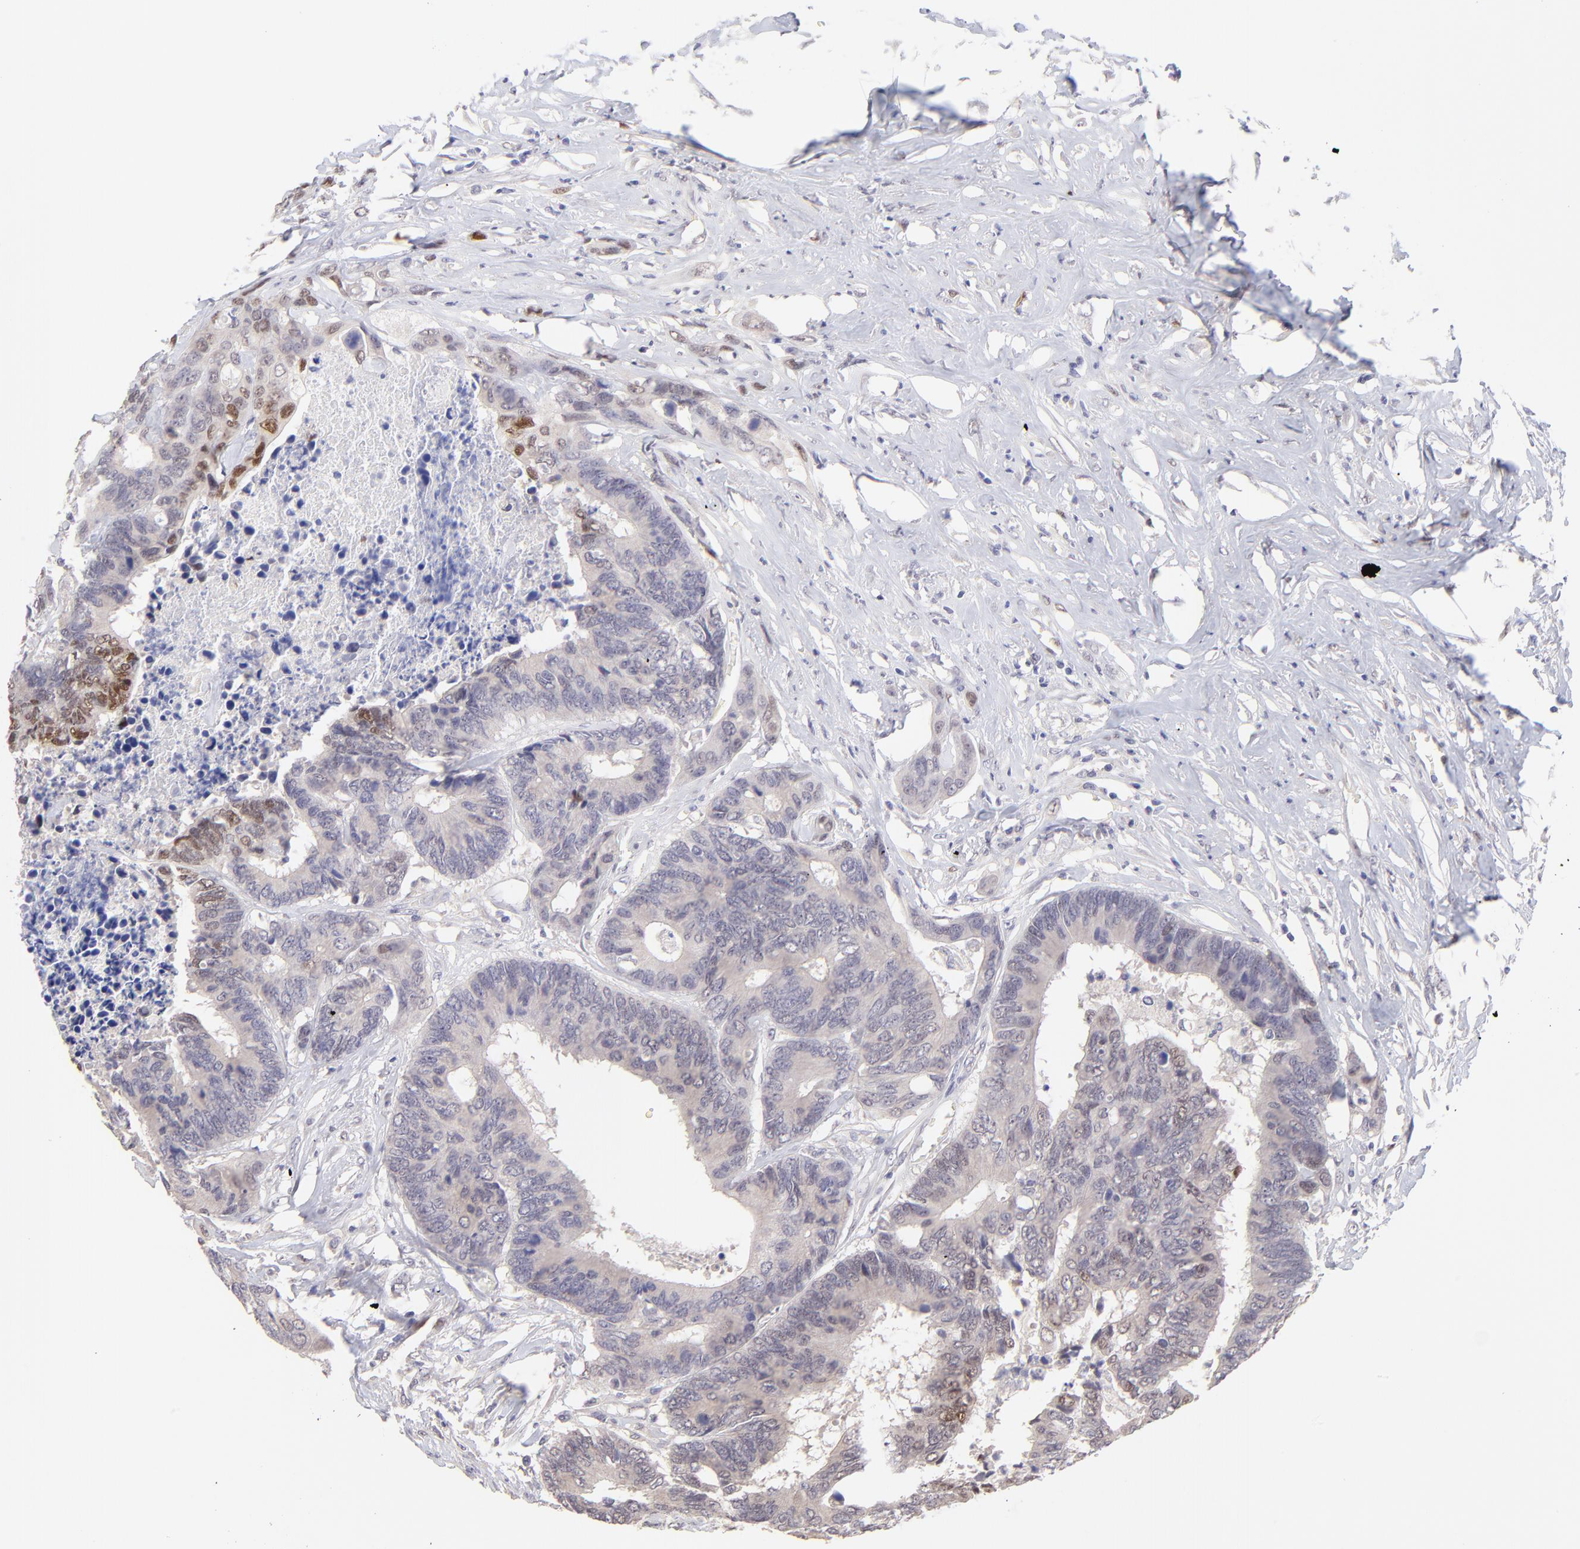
{"staining": {"intensity": "moderate", "quantity": "<25%", "location": "nuclear"}, "tissue": "colorectal cancer", "cell_type": "Tumor cells", "image_type": "cancer", "snomed": [{"axis": "morphology", "description": "Adenocarcinoma, NOS"}, {"axis": "topography", "description": "Rectum"}], "caption": "Immunohistochemistry (IHC) of human colorectal cancer demonstrates low levels of moderate nuclear positivity in approximately <25% of tumor cells. (DAB (3,3'-diaminobenzidine) IHC with brightfield microscopy, high magnification).", "gene": "KLF4", "patient": {"sex": "male", "age": 55}}